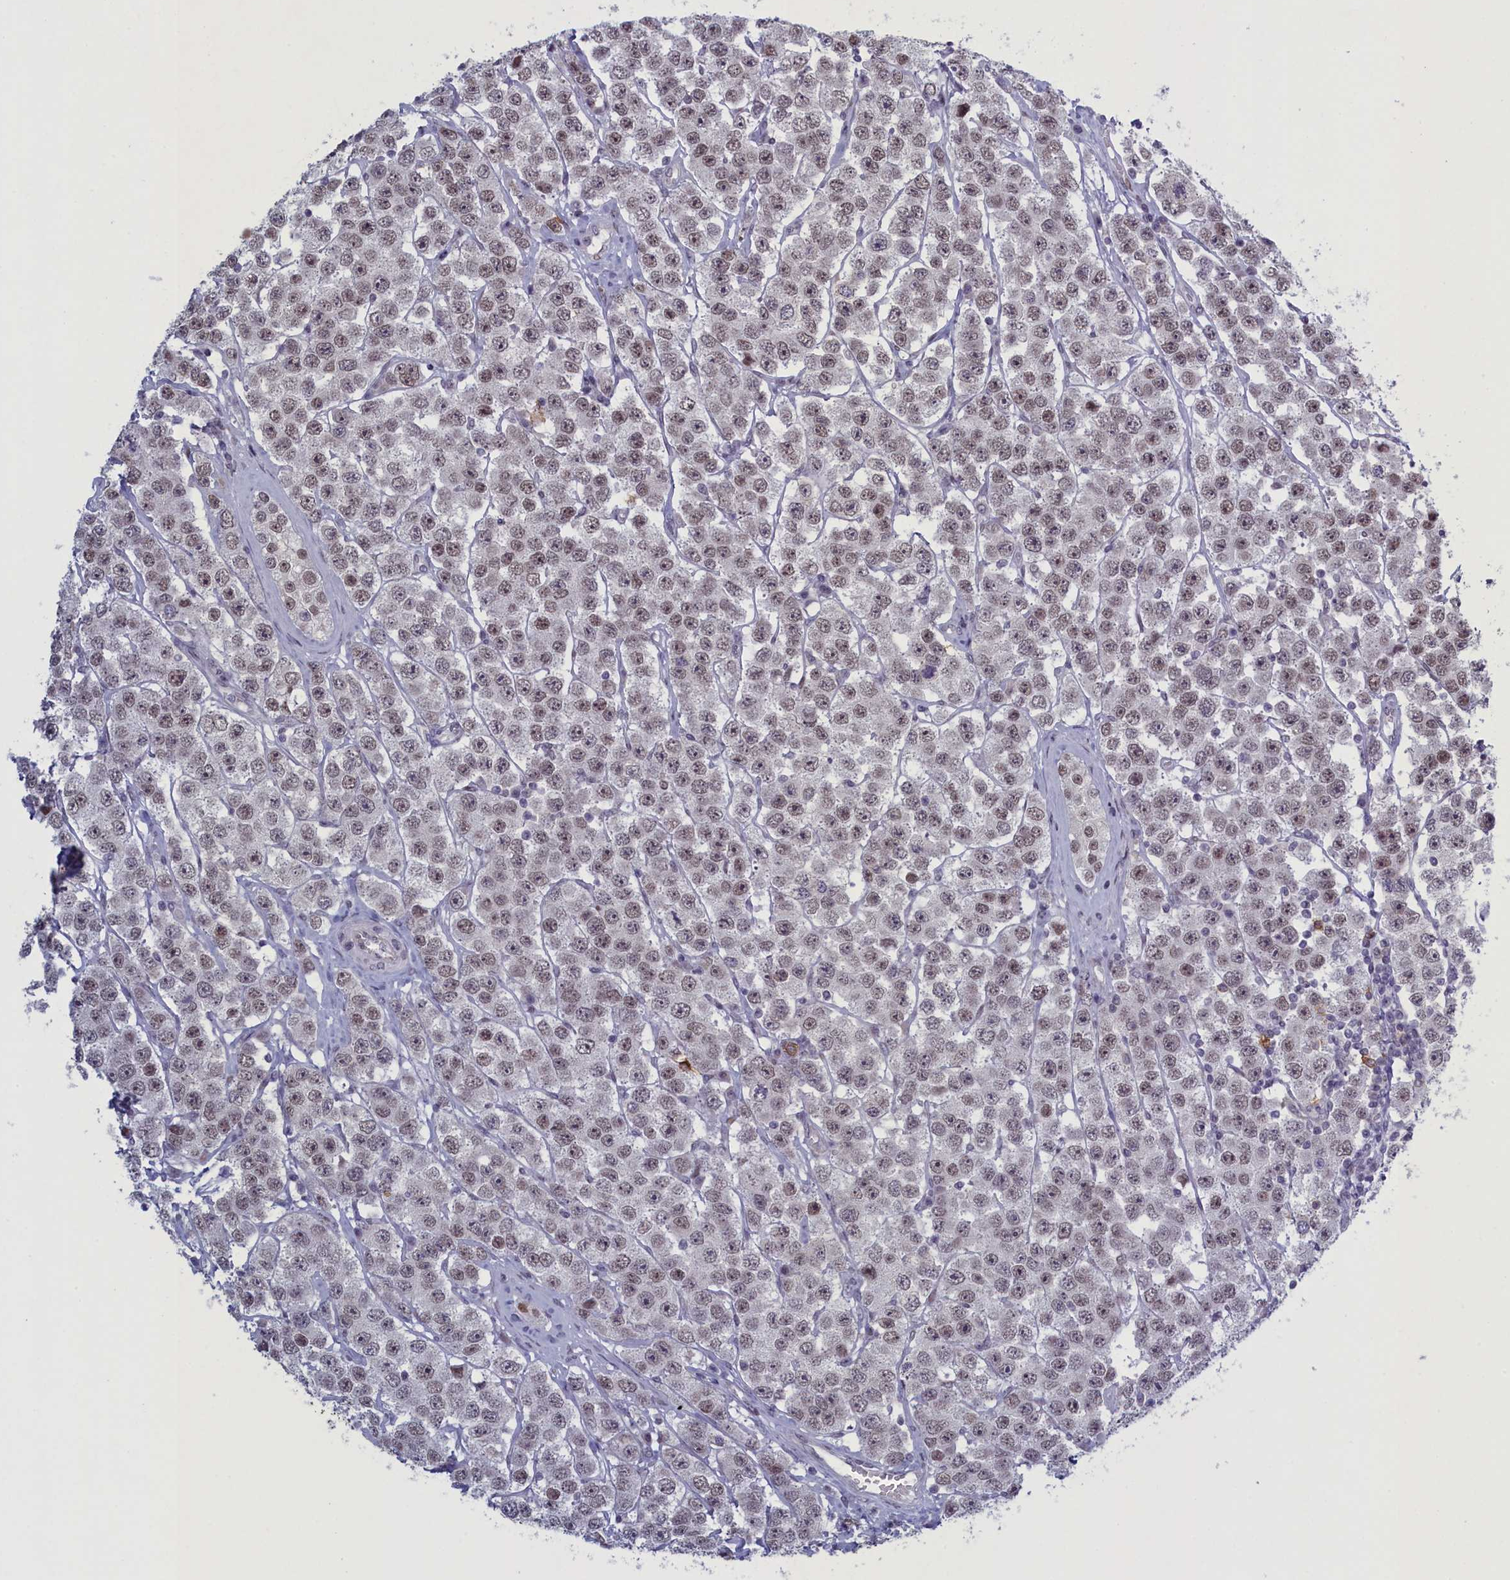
{"staining": {"intensity": "weak", "quantity": "25%-75%", "location": "nuclear"}, "tissue": "testis cancer", "cell_type": "Tumor cells", "image_type": "cancer", "snomed": [{"axis": "morphology", "description": "Seminoma, NOS"}, {"axis": "topography", "description": "Testis"}], "caption": "Protein staining demonstrates weak nuclear expression in approximately 25%-75% of tumor cells in testis seminoma.", "gene": "ATF7IP2", "patient": {"sex": "male", "age": 28}}